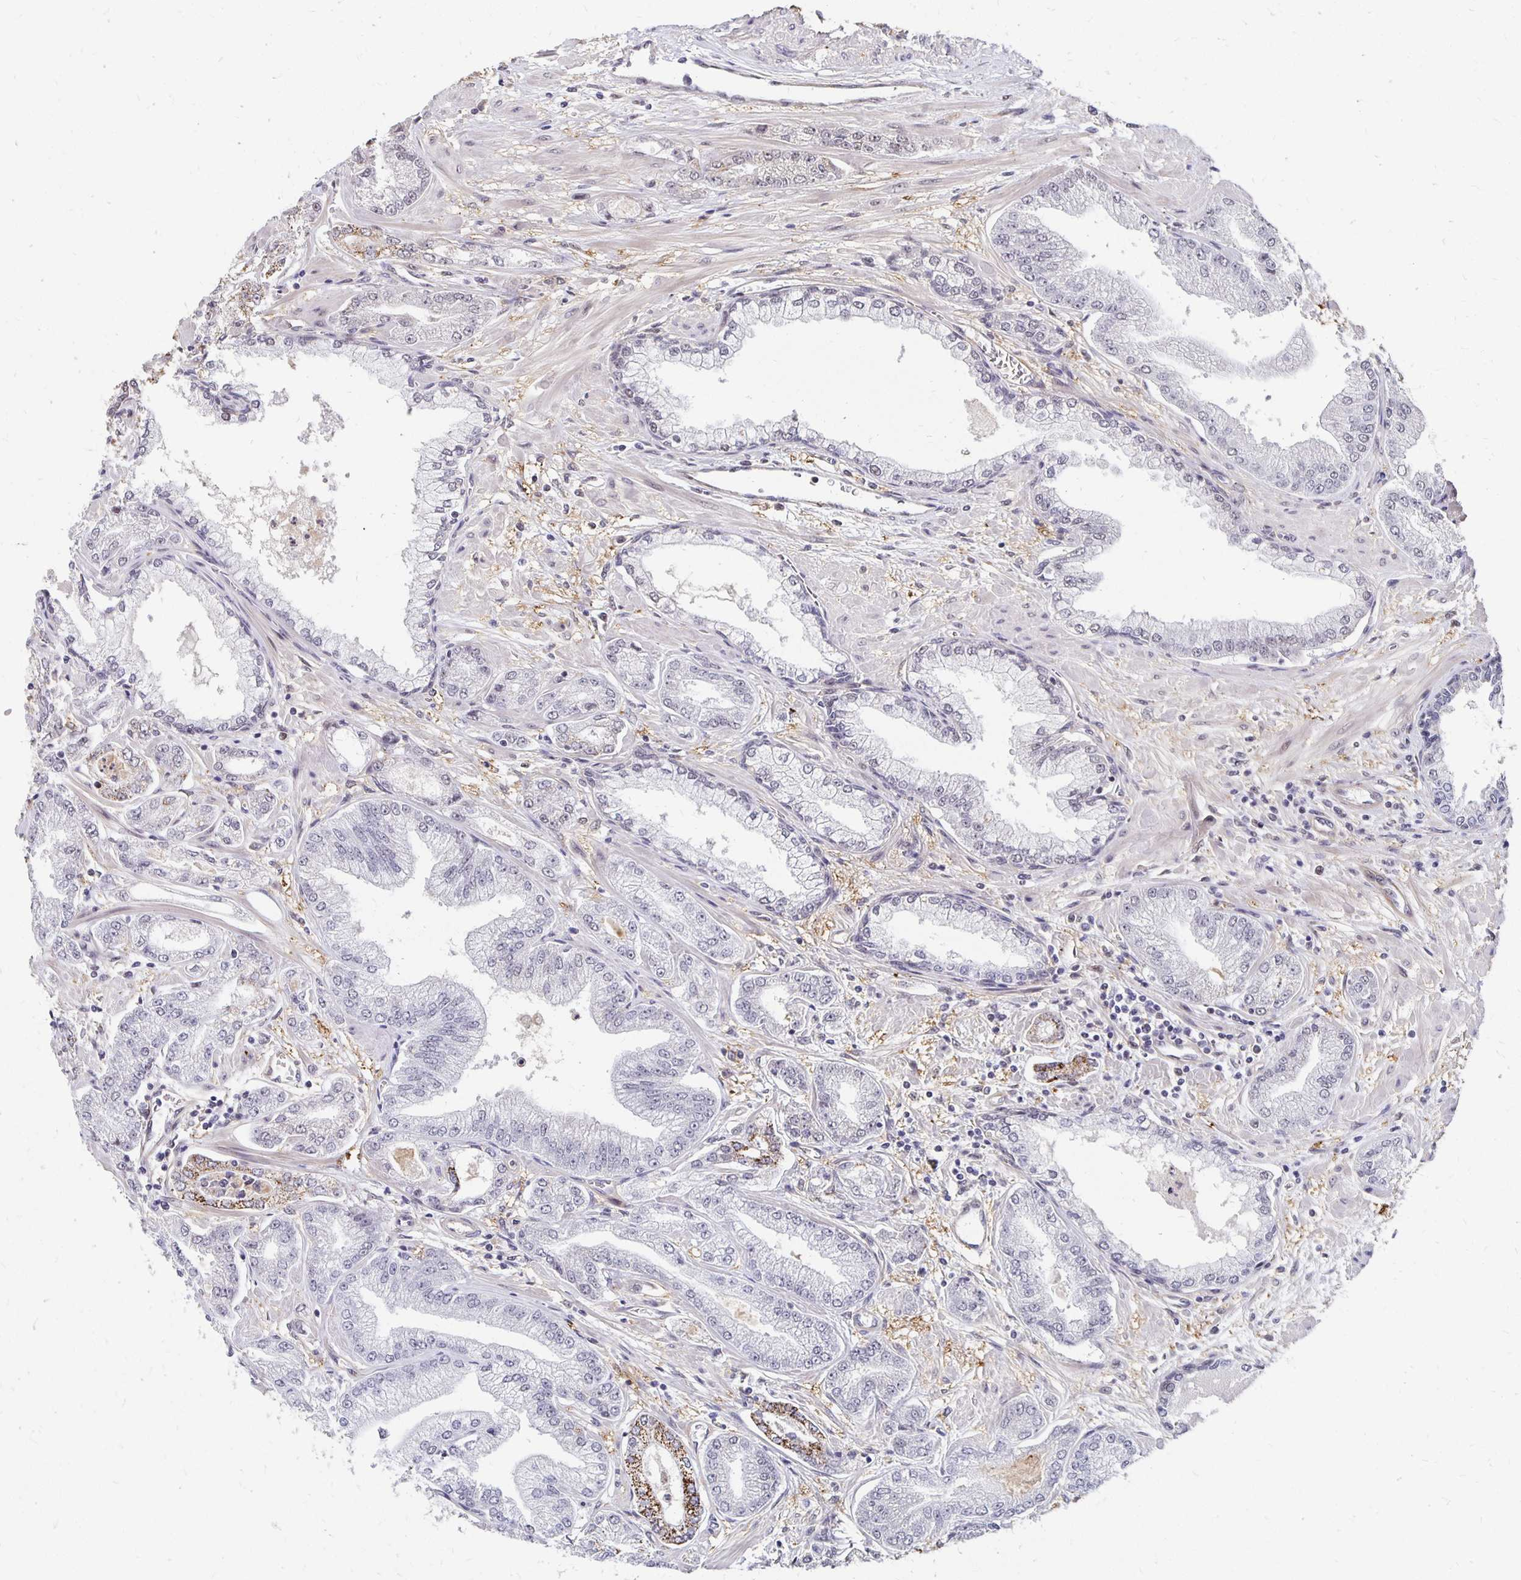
{"staining": {"intensity": "negative", "quantity": "none", "location": "none"}, "tissue": "prostate cancer", "cell_type": "Tumor cells", "image_type": "cancer", "snomed": [{"axis": "morphology", "description": "Adenocarcinoma, Low grade"}, {"axis": "topography", "description": "Prostate"}], "caption": "DAB immunohistochemical staining of human low-grade adenocarcinoma (prostate) displays no significant positivity in tumor cells. The staining was performed using DAB to visualize the protein expression in brown, while the nuclei were stained in blue with hematoxylin (Magnification: 20x).", "gene": "CLASRP", "patient": {"sex": "male", "age": 55}}